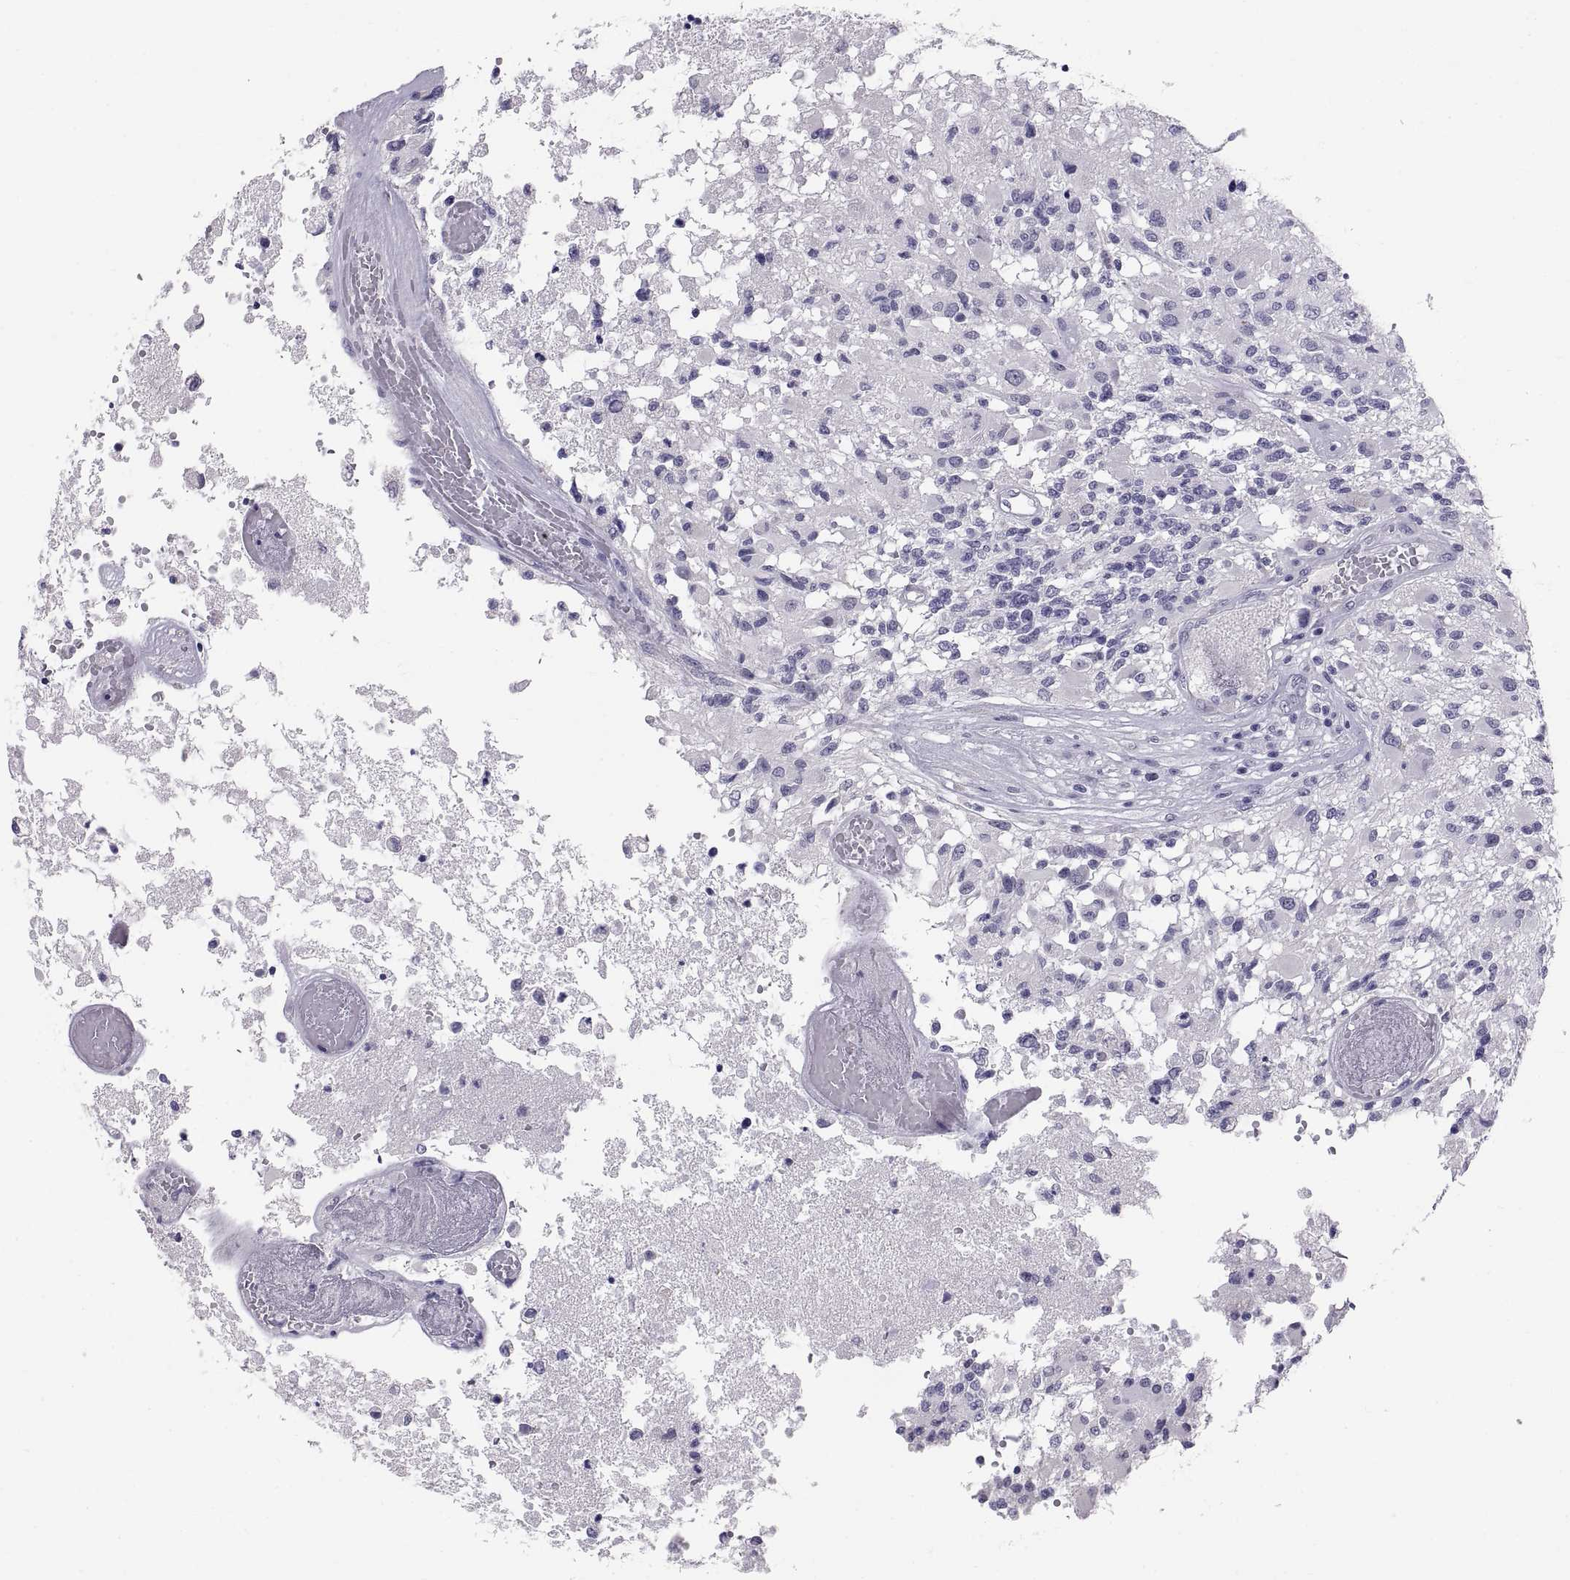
{"staining": {"intensity": "negative", "quantity": "none", "location": "none"}, "tissue": "glioma", "cell_type": "Tumor cells", "image_type": "cancer", "snomed": [{"axis": "morphology", "description": "Glioma, malignant, High grade"}, {"axis": "topography", "description": "Brain"}], "caption": "The micrograph demonstrates no significant positivity in tumor cells of glioma. The staining is performed using DAB brown chromogen with nuclei counter-stained in using hematoxylin.", "gene": "TEX13A", "patient": {"sex": "female", "age": 63}}